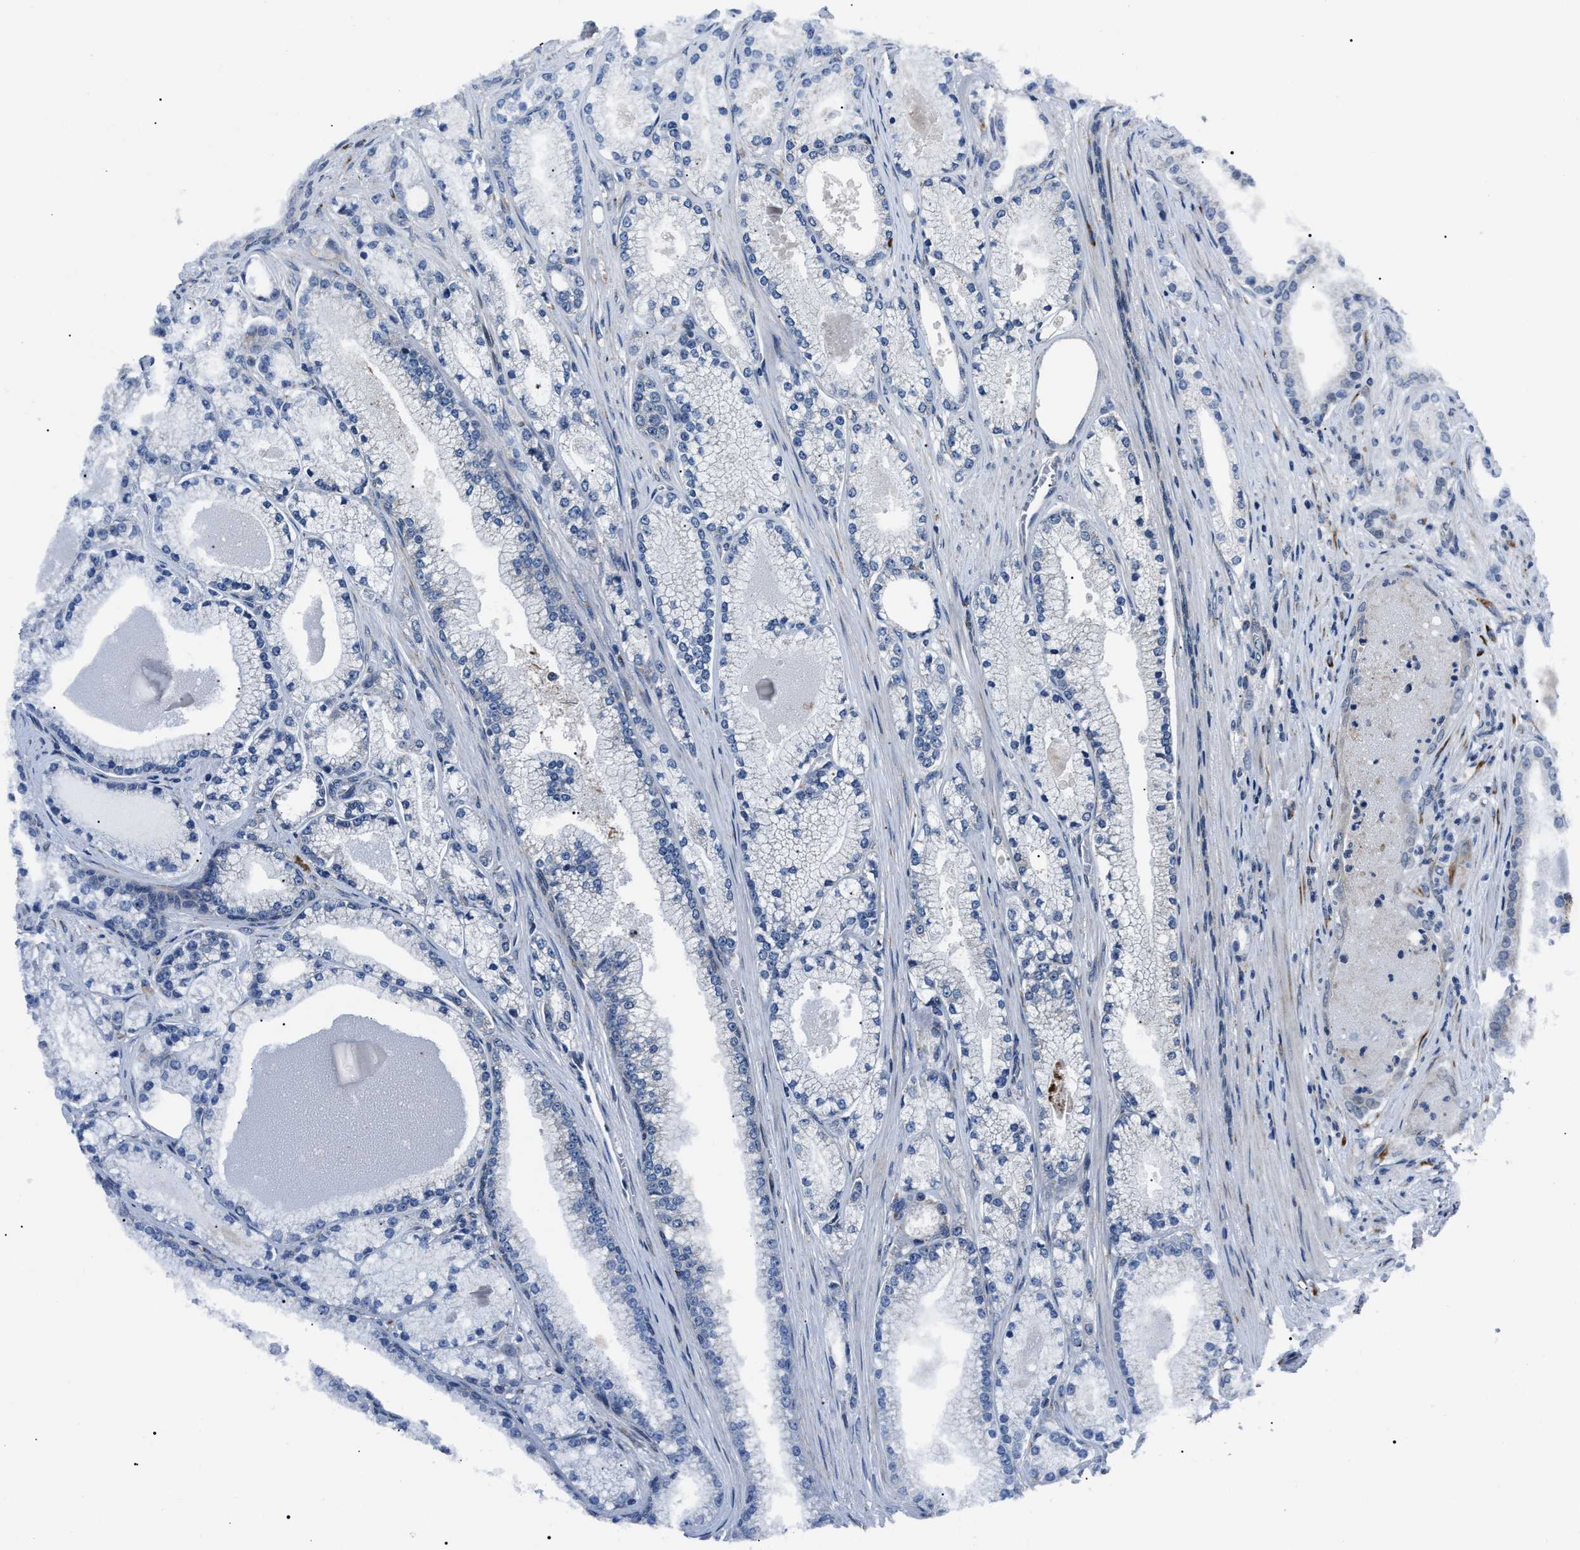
{"staining": {"intensity": "negative", "quantity": "none", "location": "none"}, "tissue": "prostate cancer", "cell_type": "Tumor cells", "image_type": "cancer", "snomed": [{"axis": "morphology", "description": "Adenocarcinoma, High grade"}, {"axis": "topography", "description": "Prostate"}], "caption": "DAB (3,3'-diaminobenzidine) immunohistochemical staining of prostate cancer (high-grade adenocarcinoma) exhibits no significant positivity in tumor cells.", "gene": "LRRC14", "patient": {"sex": "male", "age": 71}}